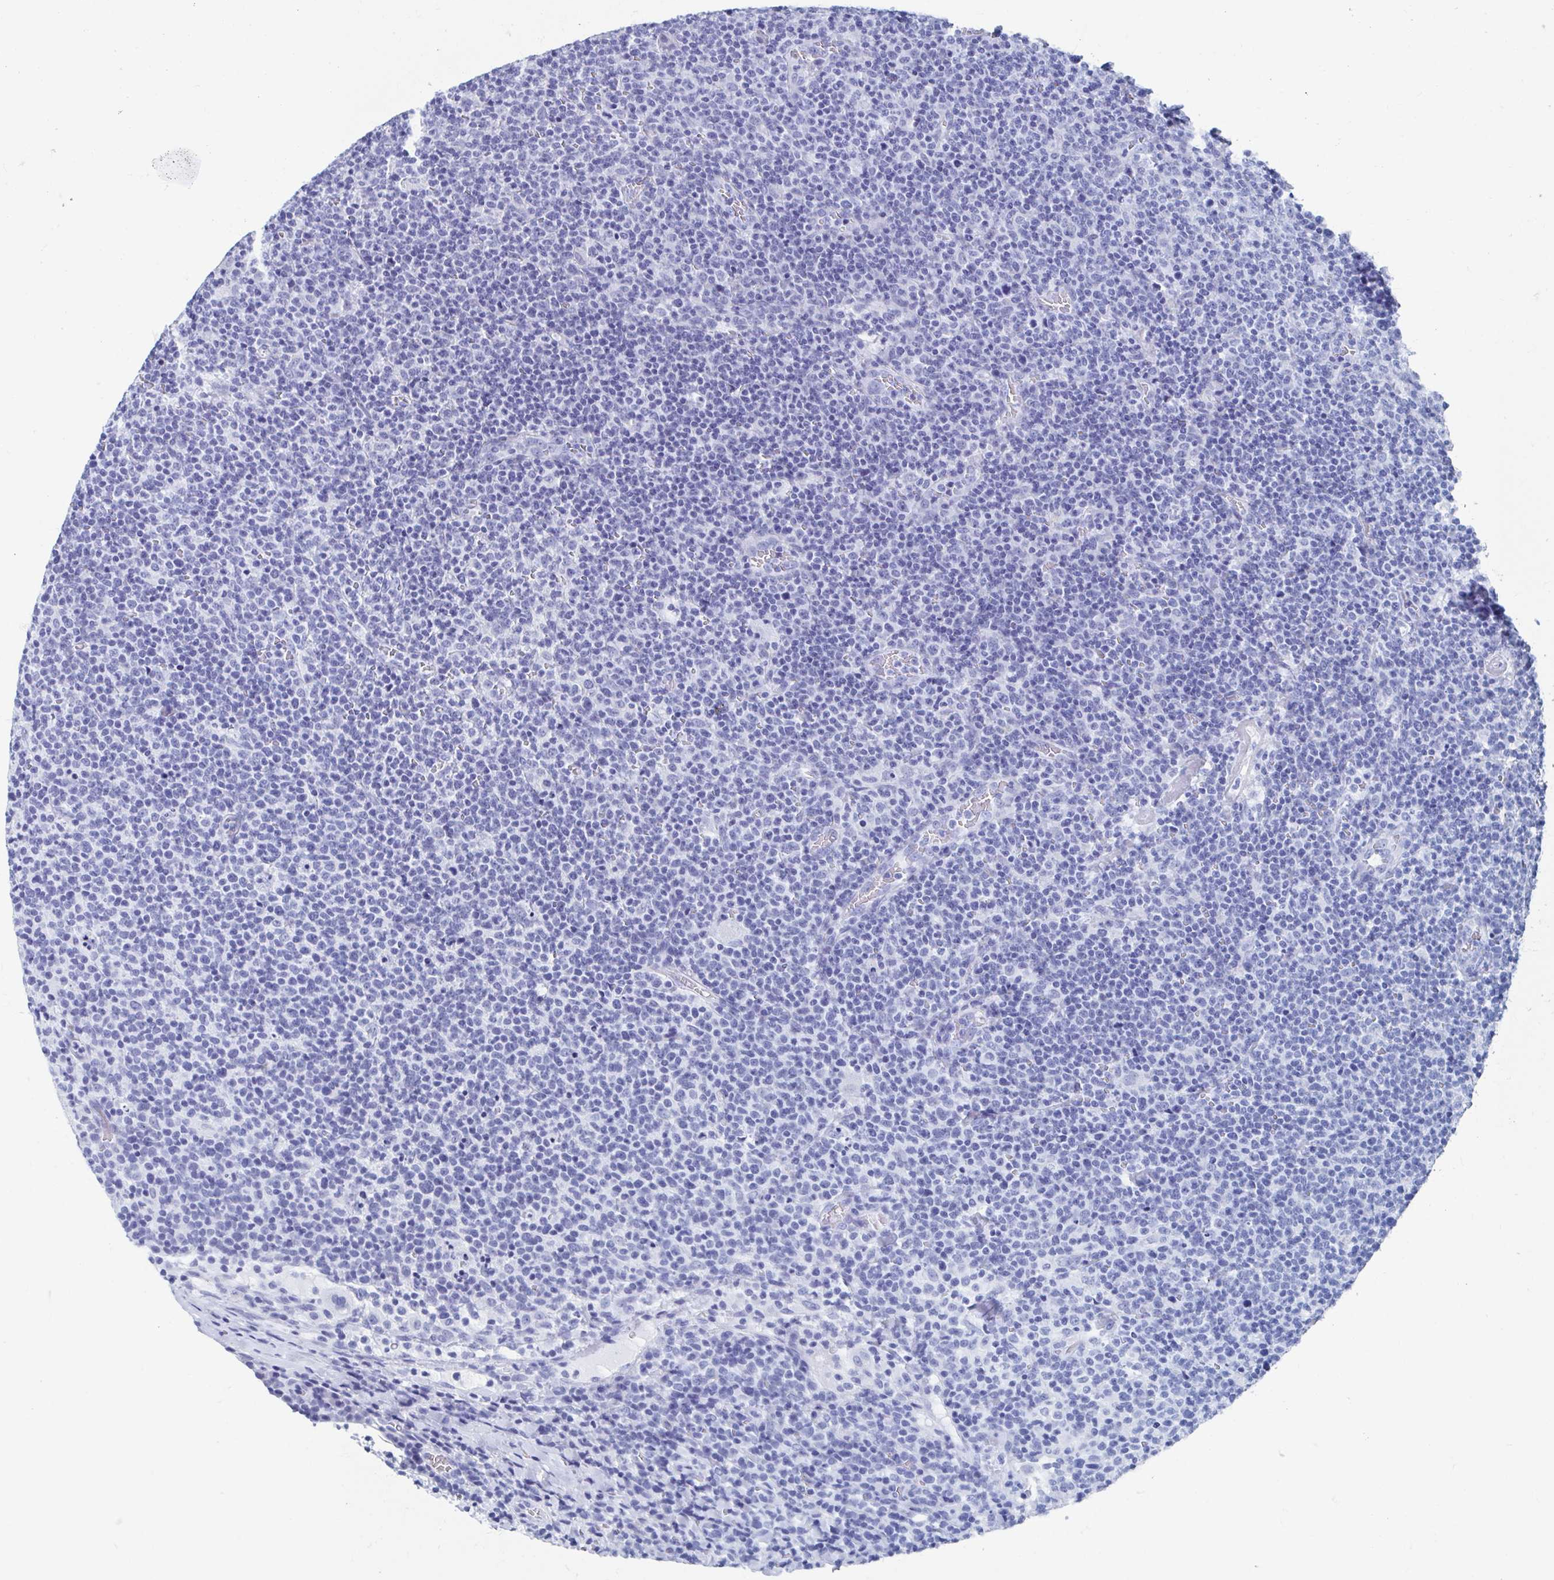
{"staining": {"intensity": "negative", "quantity": "none", "location": "none"}, "tissue": "lymphoma", "cell_type": "Tumor cells", "image_type": "cancer", "snomed": [{"axis": "morphology", "description": "Malignant lymphoma, non-Hodgkin's type, High grade"}, {"axis": "topography", "description": "Lymph node"}], "caption": "Histopathology image shows no protein positivity in tumor cells of lymphoma tissue.", "gene": "HDGFL1", "patient": {"sex": "male", "age": 61}}